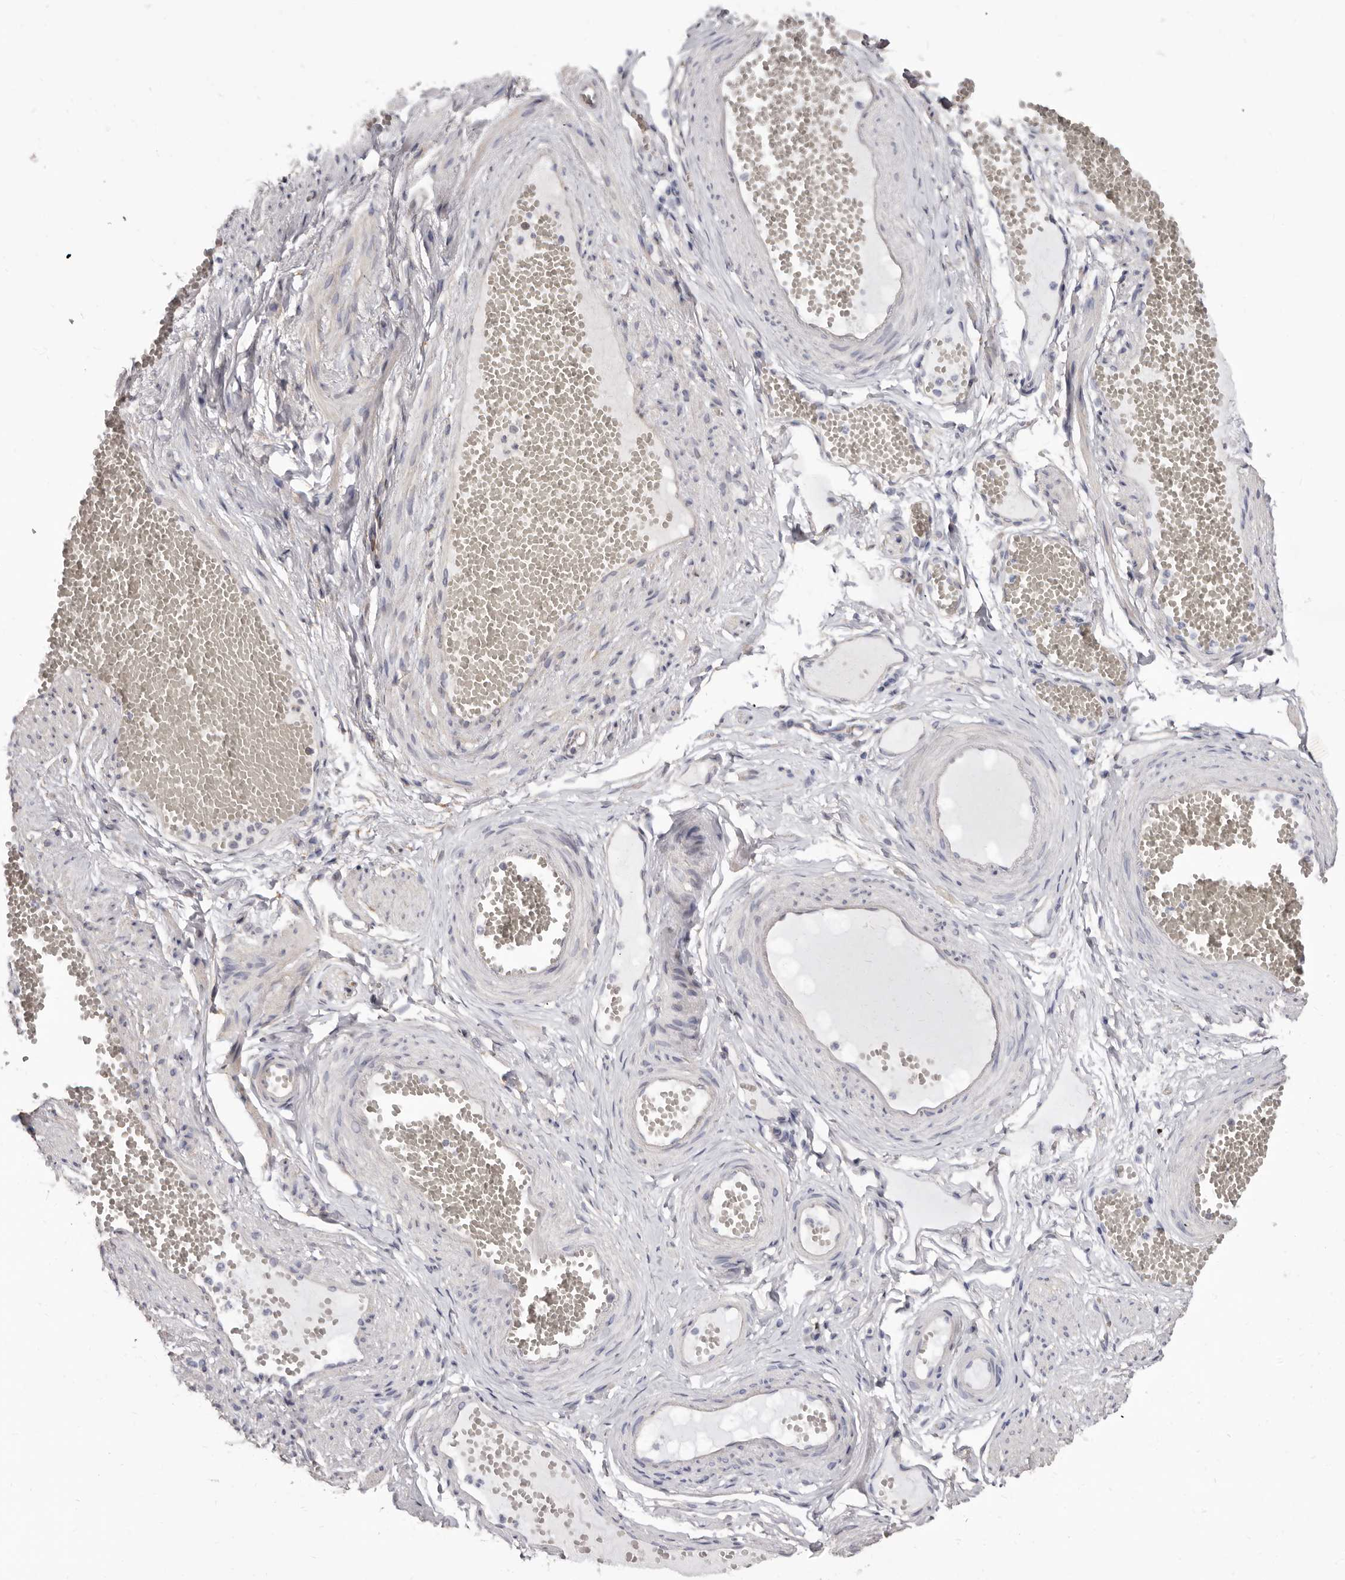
{"staining": {"intensity": "moderate", "quantity": ">75%", "location": "cytoplasmic/membranous,nuclear"}, "tissue": "soft tissue", "cell_type": "Chondrocytes", "image_type": "normal", "snomed": [{"axis": "morphology", "description": "Normal tissue, NOS"}, {"axis": "topography", "description": "Smooth muscle"}, {"axis": "topography", "description": "Peripheral nerve tissue"}], "caption": "Chondrocytes exhibit moderate cytoplasmic/membranous,nuclear staining in approximately >75% of cells in unremarkable soft tissue. (Stains: DAB (3,3'-diaminobenzidine) in brown, nuclei in blue, Microscopy: brightfield microscopy at high magnification).", "gene": "KHDRBS2", "patient": {"sex": "female", "age": 39}}